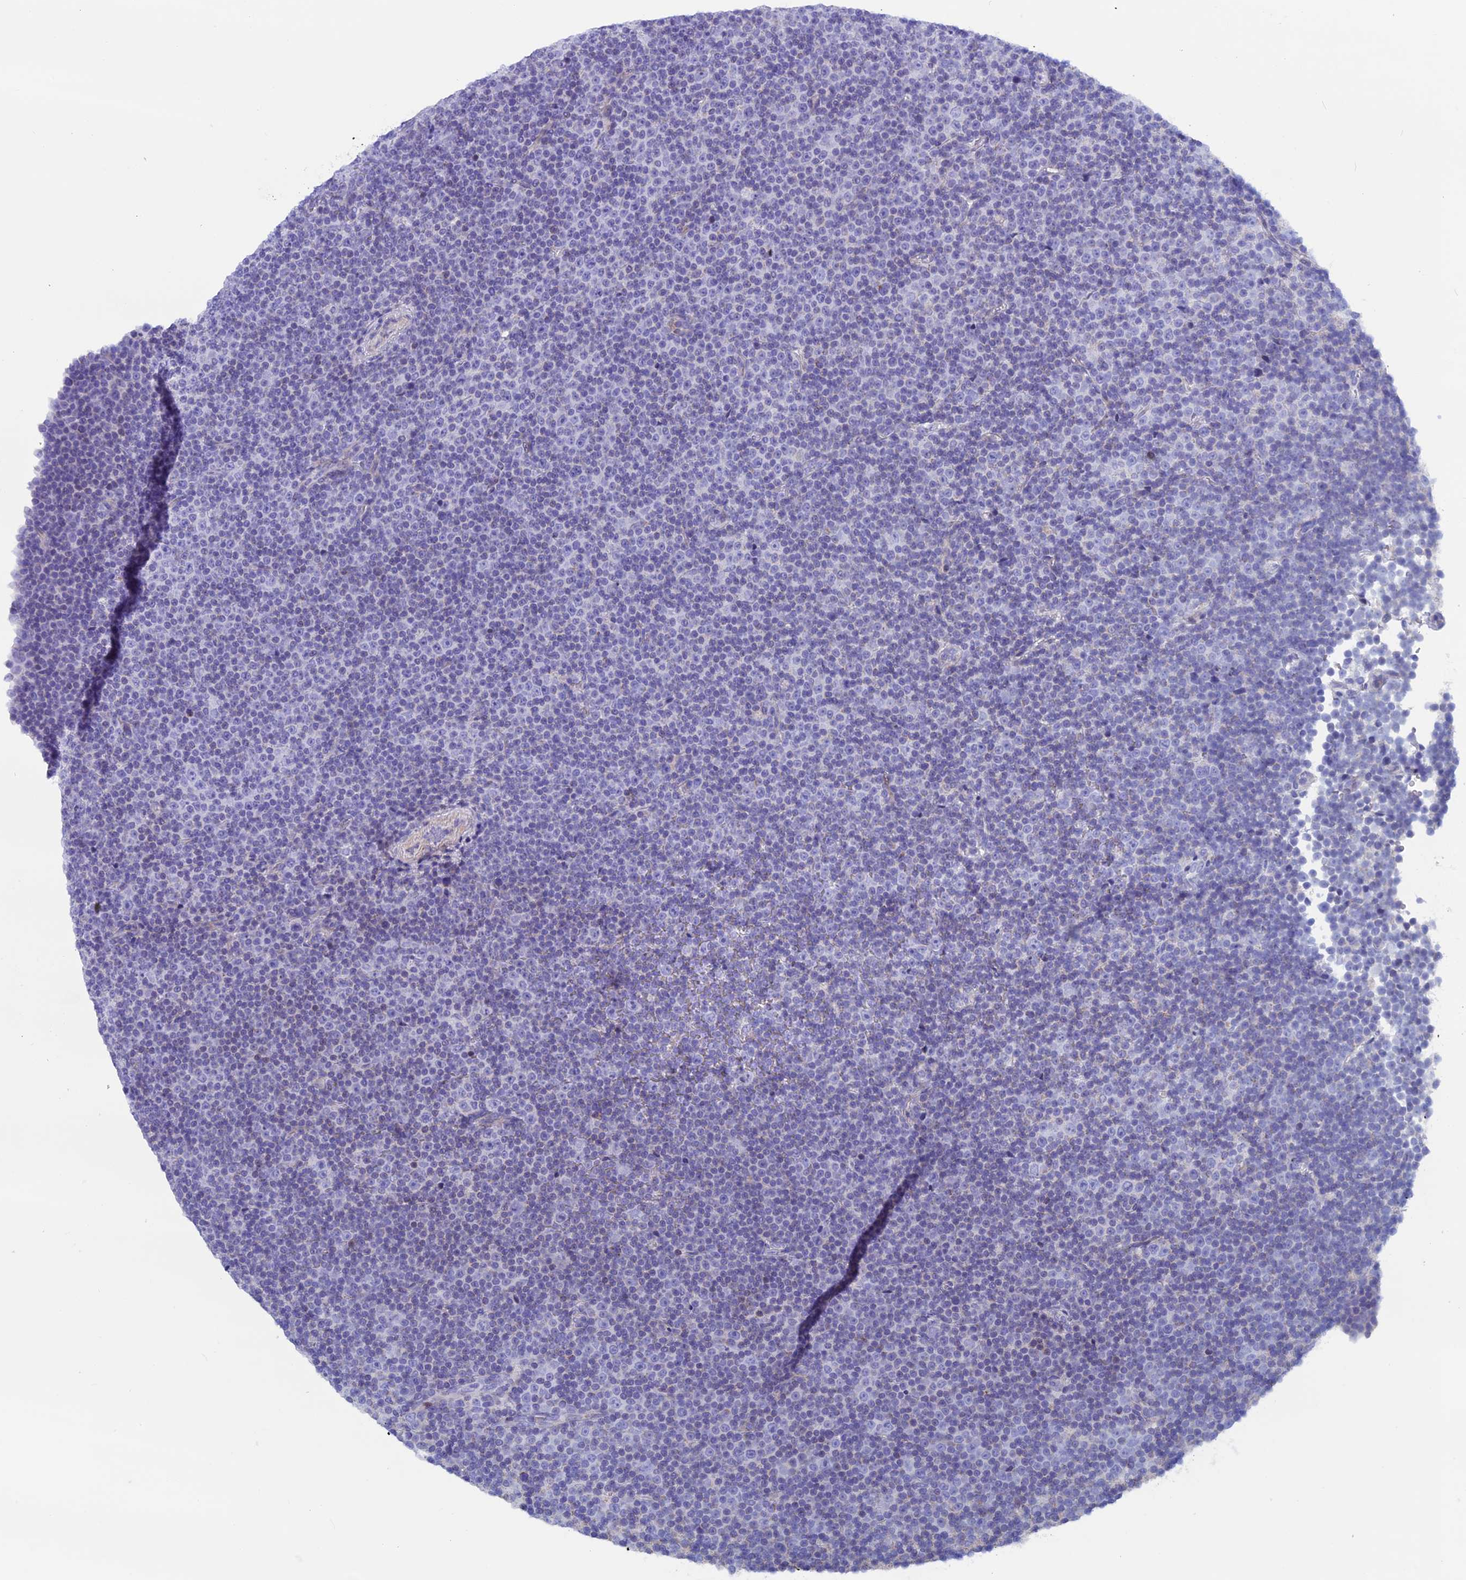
{"staining": {"intensity": "negative", "quantity": "none", "location": "none"}, "tissue": "lymphoma", "cell_type": "Tumor cells", "image_type": "cancer", "snomed": [{"axis": "morphology", "description": "Malignant lymphoma, non-Hodgkin's type, Low grade"}, {"axis": "topography", "description": "Lymph node"}], "caption": "Low-grade malignant lymphoma, non-Hodgkin's type was stained to show a protein in brown. There is no significant staining in tumor cells.", "gene": "ZNF563", "patient": {"sex": "female", "age": 67}}